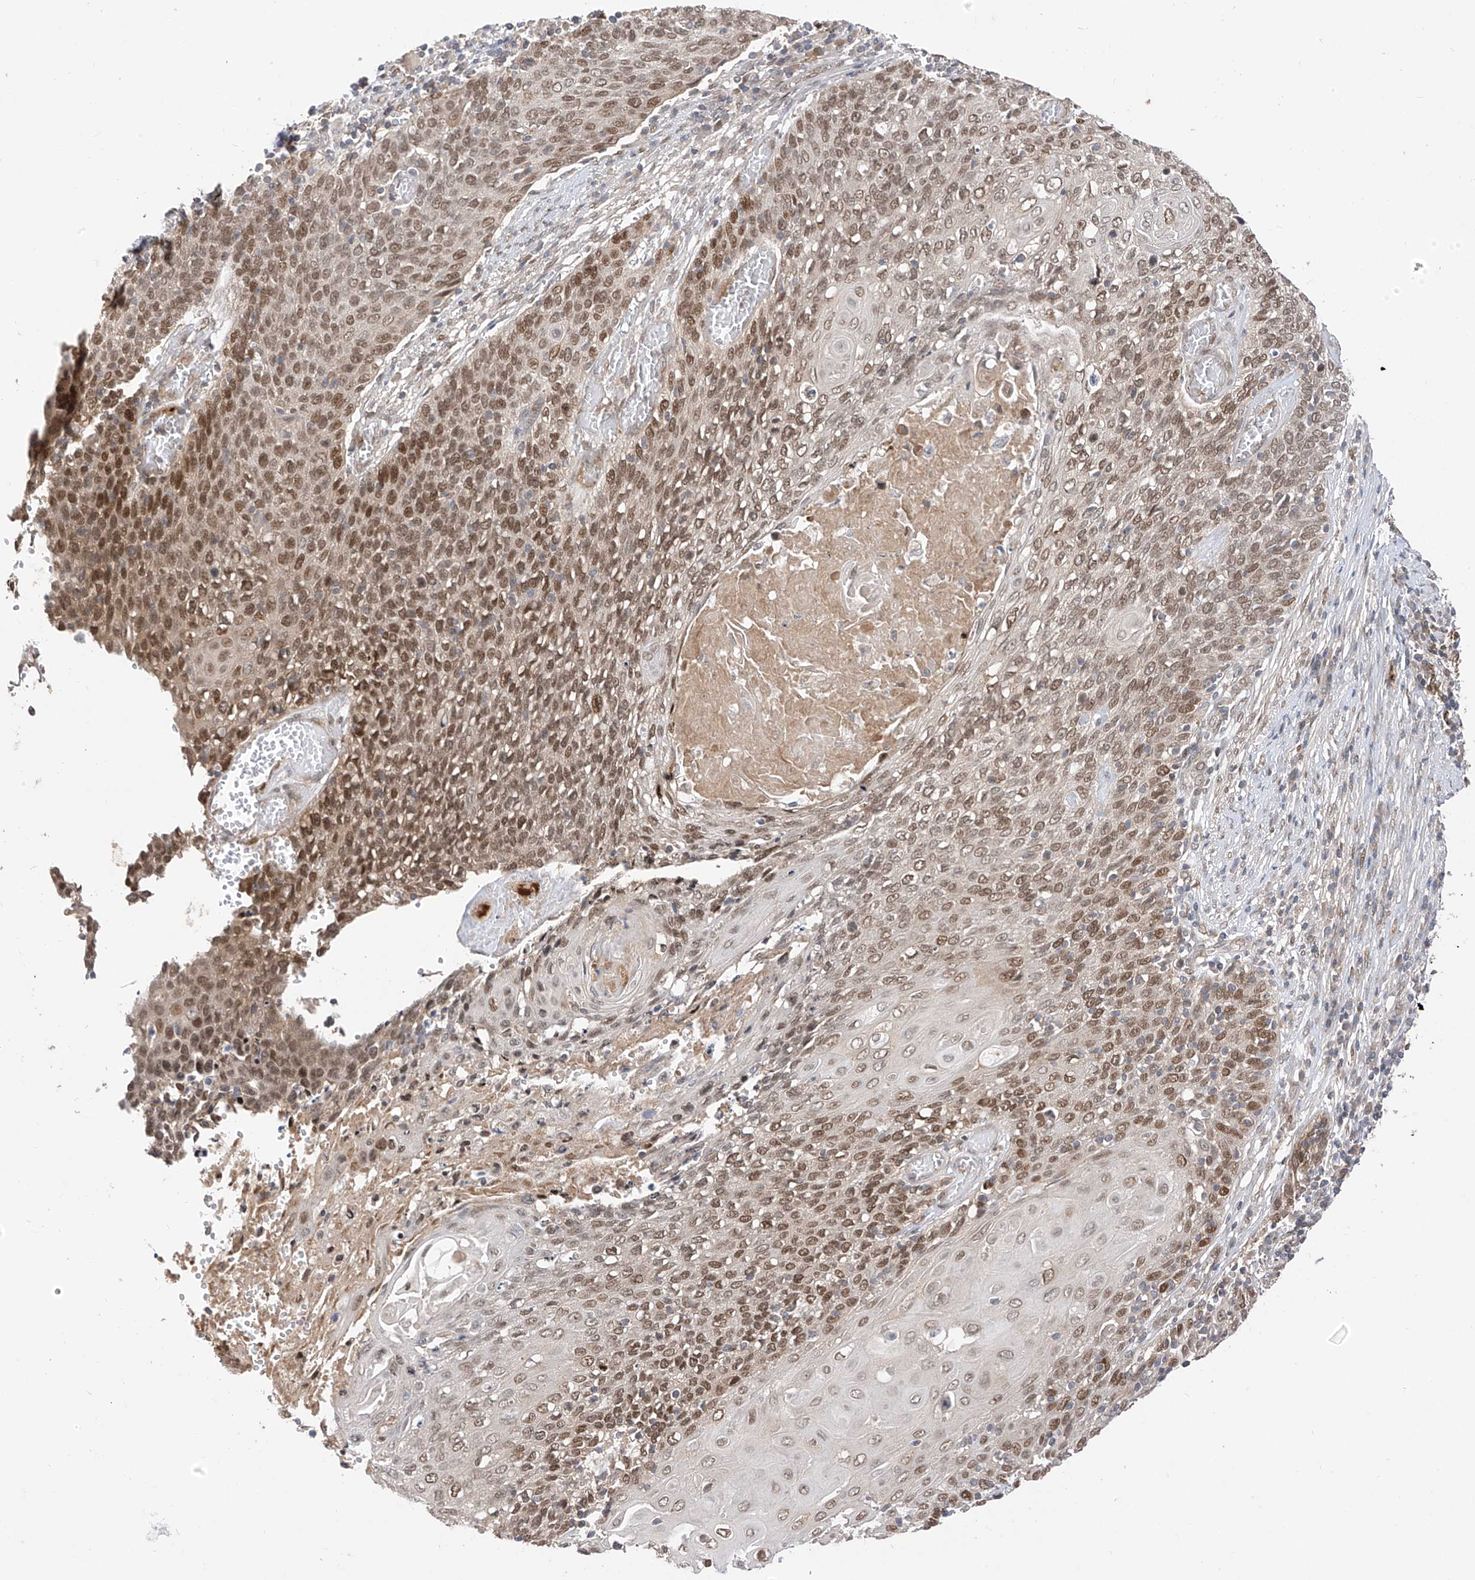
{"staining": {"intensity": "moderate", "quantity": ">75%", "location": "nuclear"}, "tissue": "cervical cancer", "cell_type": "Tumor cells", "image_type": "cancer", "snomed": [{"axis": "morphology", "description": "Squamous cell carcinoma, NOS"}, {"axis": "topography", "description": "Cervix"}], "caption": "This is a micrograph of IHC staining of squamous cell carcinoma (cervical), which shows moderate positivity in the nuclear of tumor cells.", "gene": "MRTFA", "patient": {"sex": "female", "age": 39}}